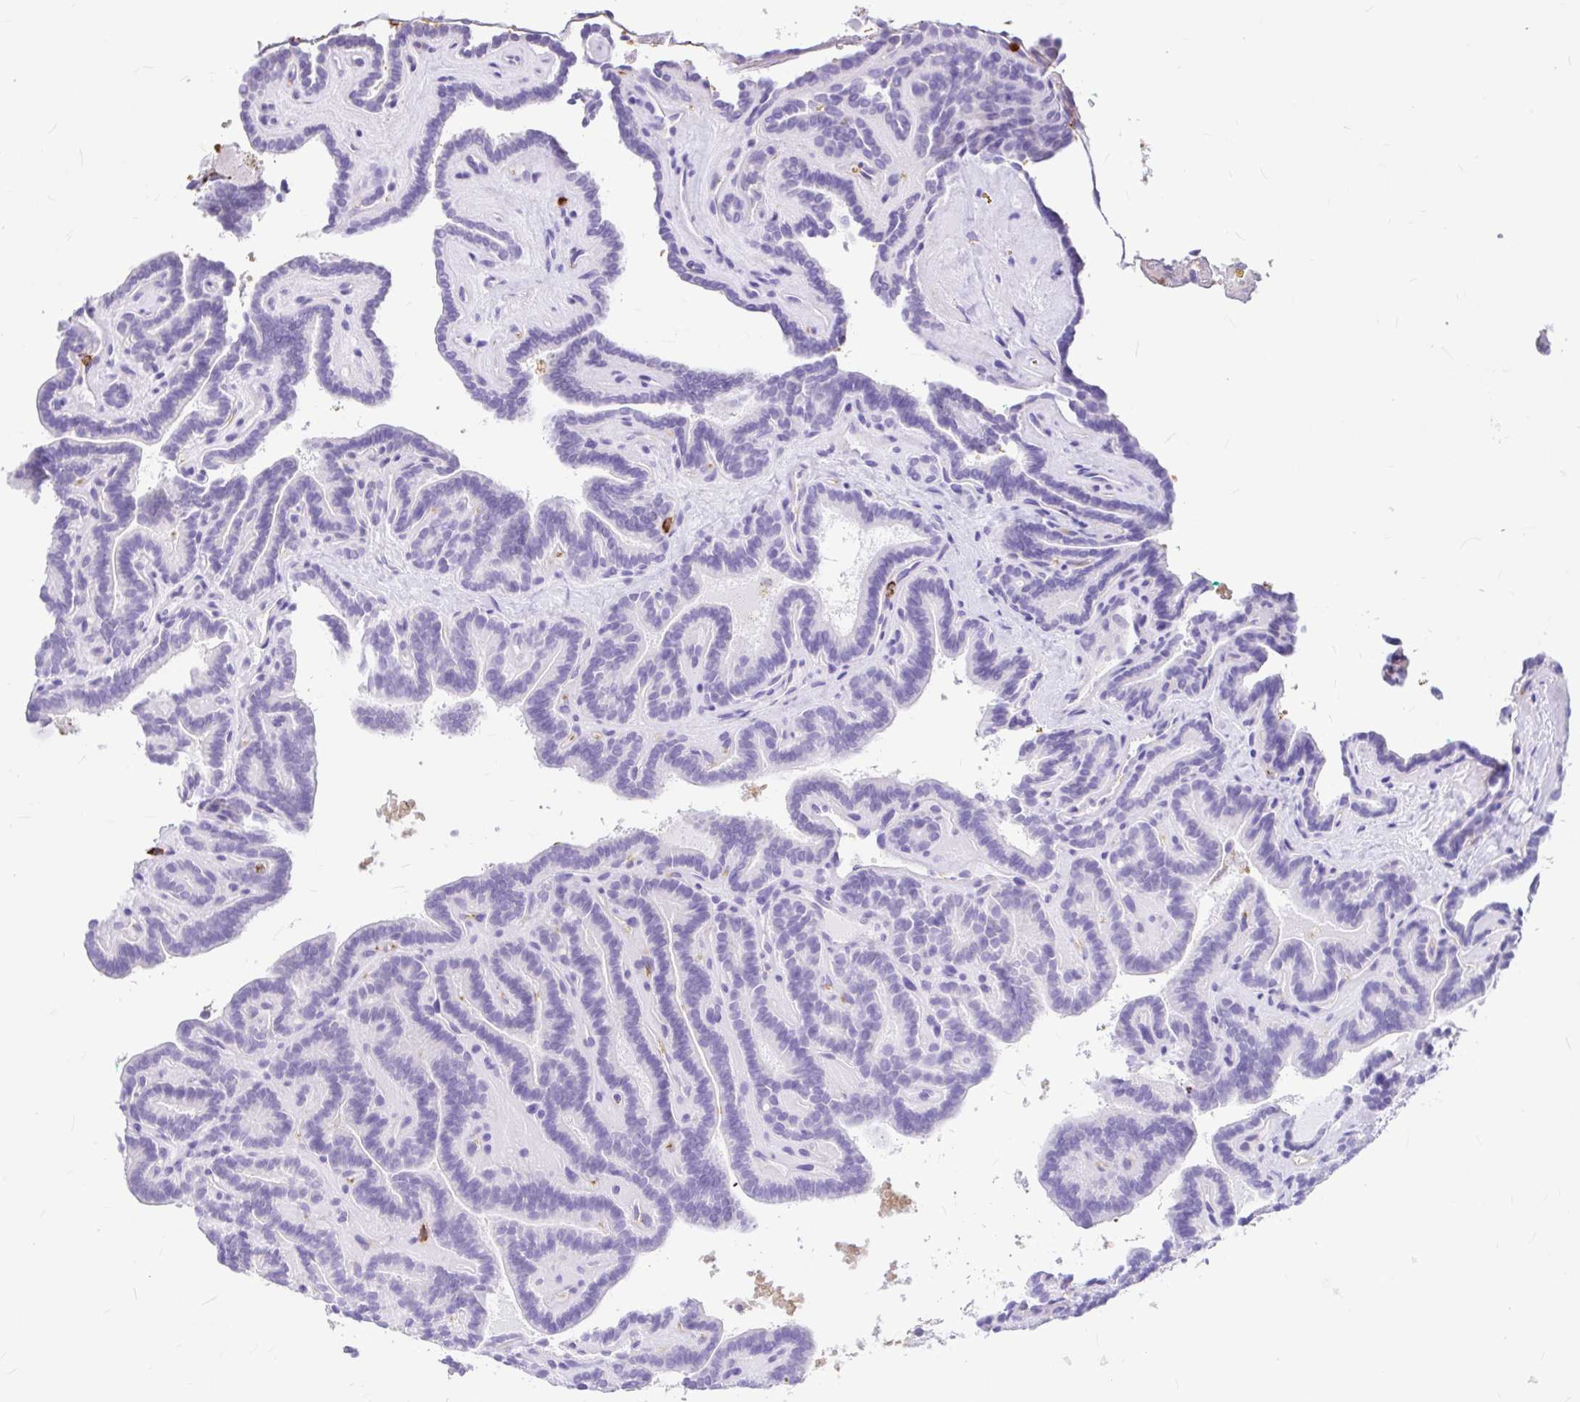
{"staining": {"intensity": "negative", "quantity": "none", "location": "none"}, "tissue": "thyroid cancer", "cell_type": "Tumor cells", "image_type": "cancer", "snomed": [{"axis": "morphology", "description": "Papillary adenocarcinoma, NOS"}, {"axis": "topography", "description": "Thyroid gland"}], "caption": "This is an immunohistochemistry histopathology image of human papillary adenocarcinoma (thyroid). There is no staining in tumor cells.", "gene": "CLEC1B", "patient": {"sex": "female", "age": 21}}